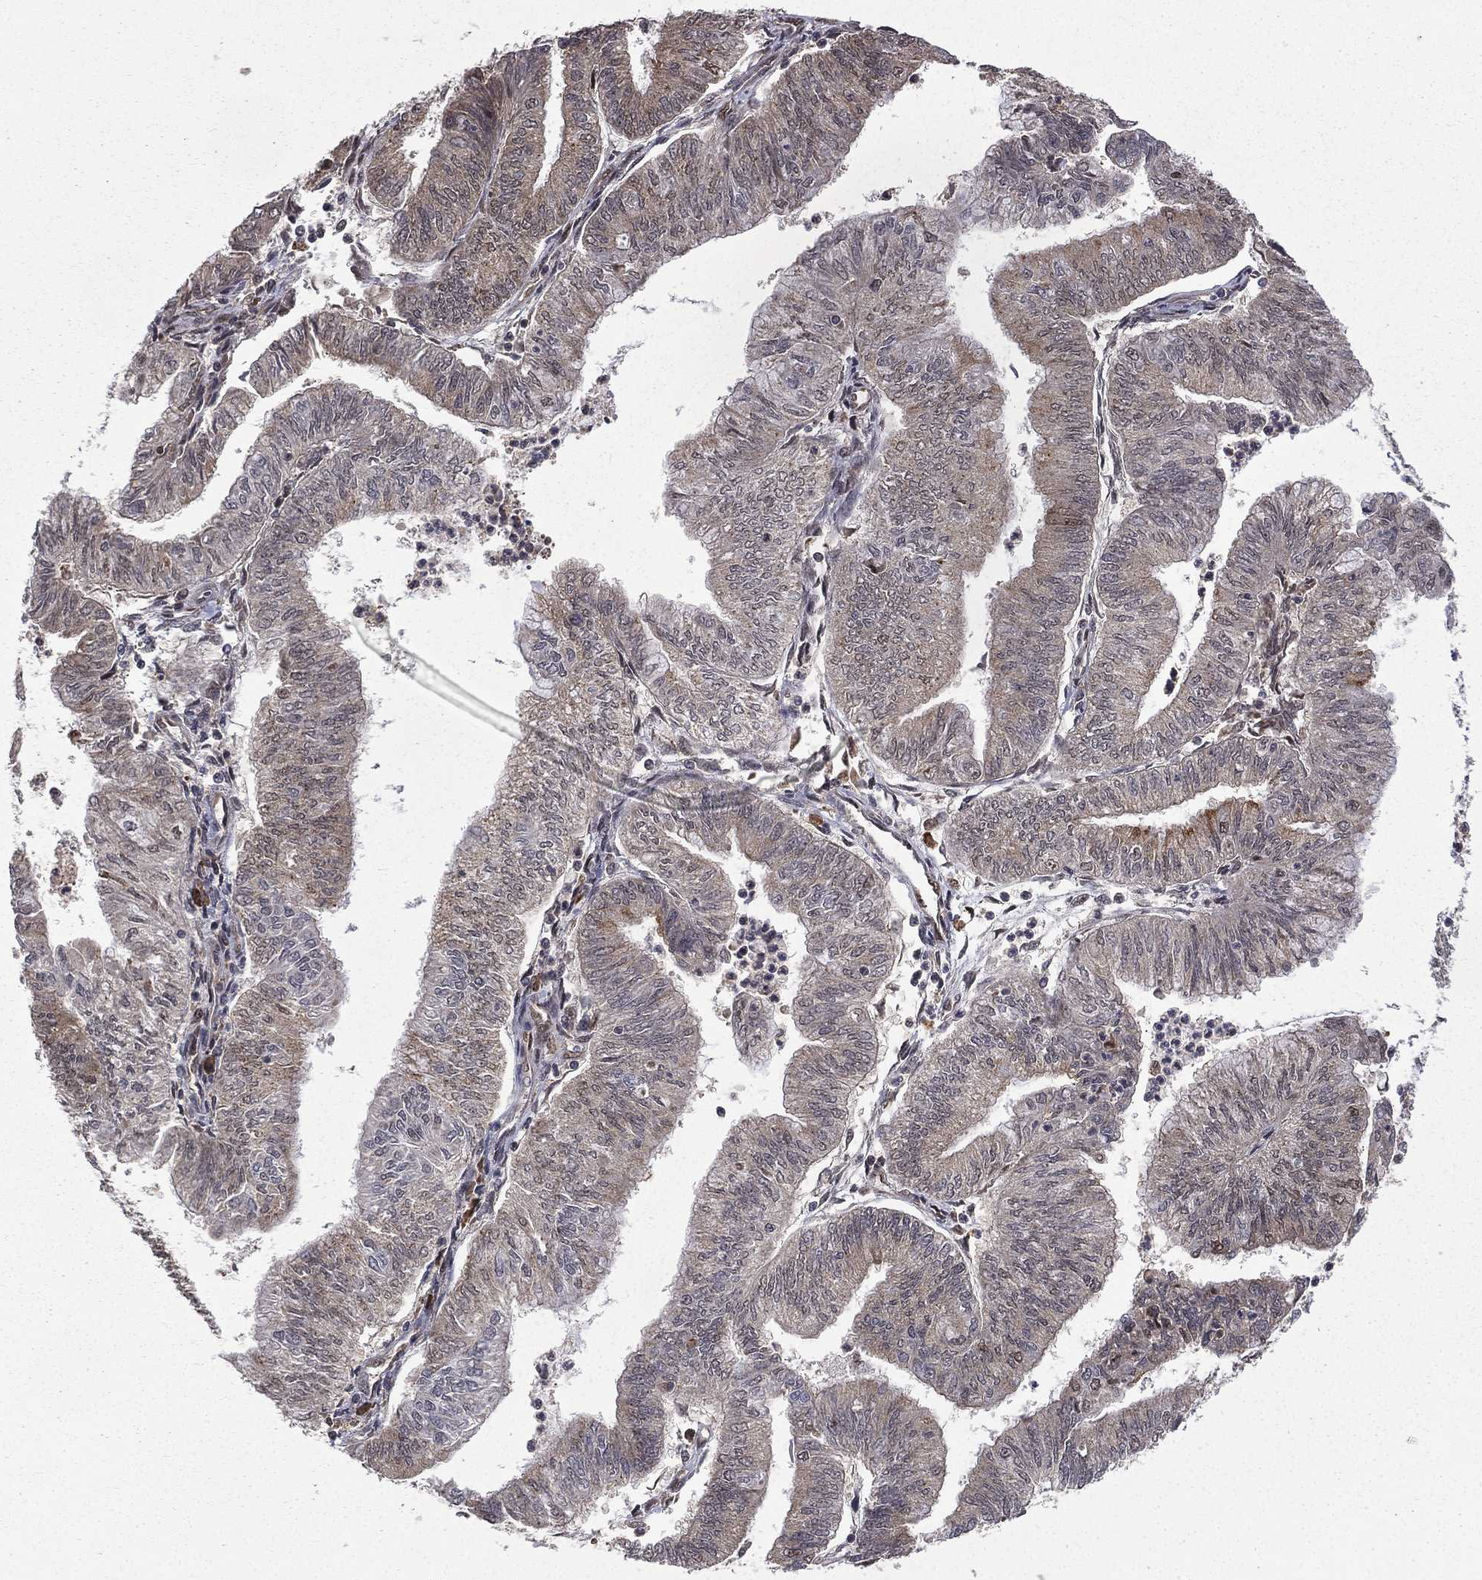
{"staining": {"intensity": "weak", "quantity": "<25%", "location": "cytoplasmic/membranous"}, "tissue": "endometrial cancer", "cell_type": "Tumor cells", "image_type": "cancer", "snomed": [{"axis": "morphology", "description": "Adenocarcinoma, NOS"}, {"axis": "topography", "description": "Endometrium"}], "caption": "Immunohistochemistry of endometrial adenocarcinoma shows no staining in tumor cells.", "gene": "JMJD6", "patient": {"sex": "female", "age": 59}}